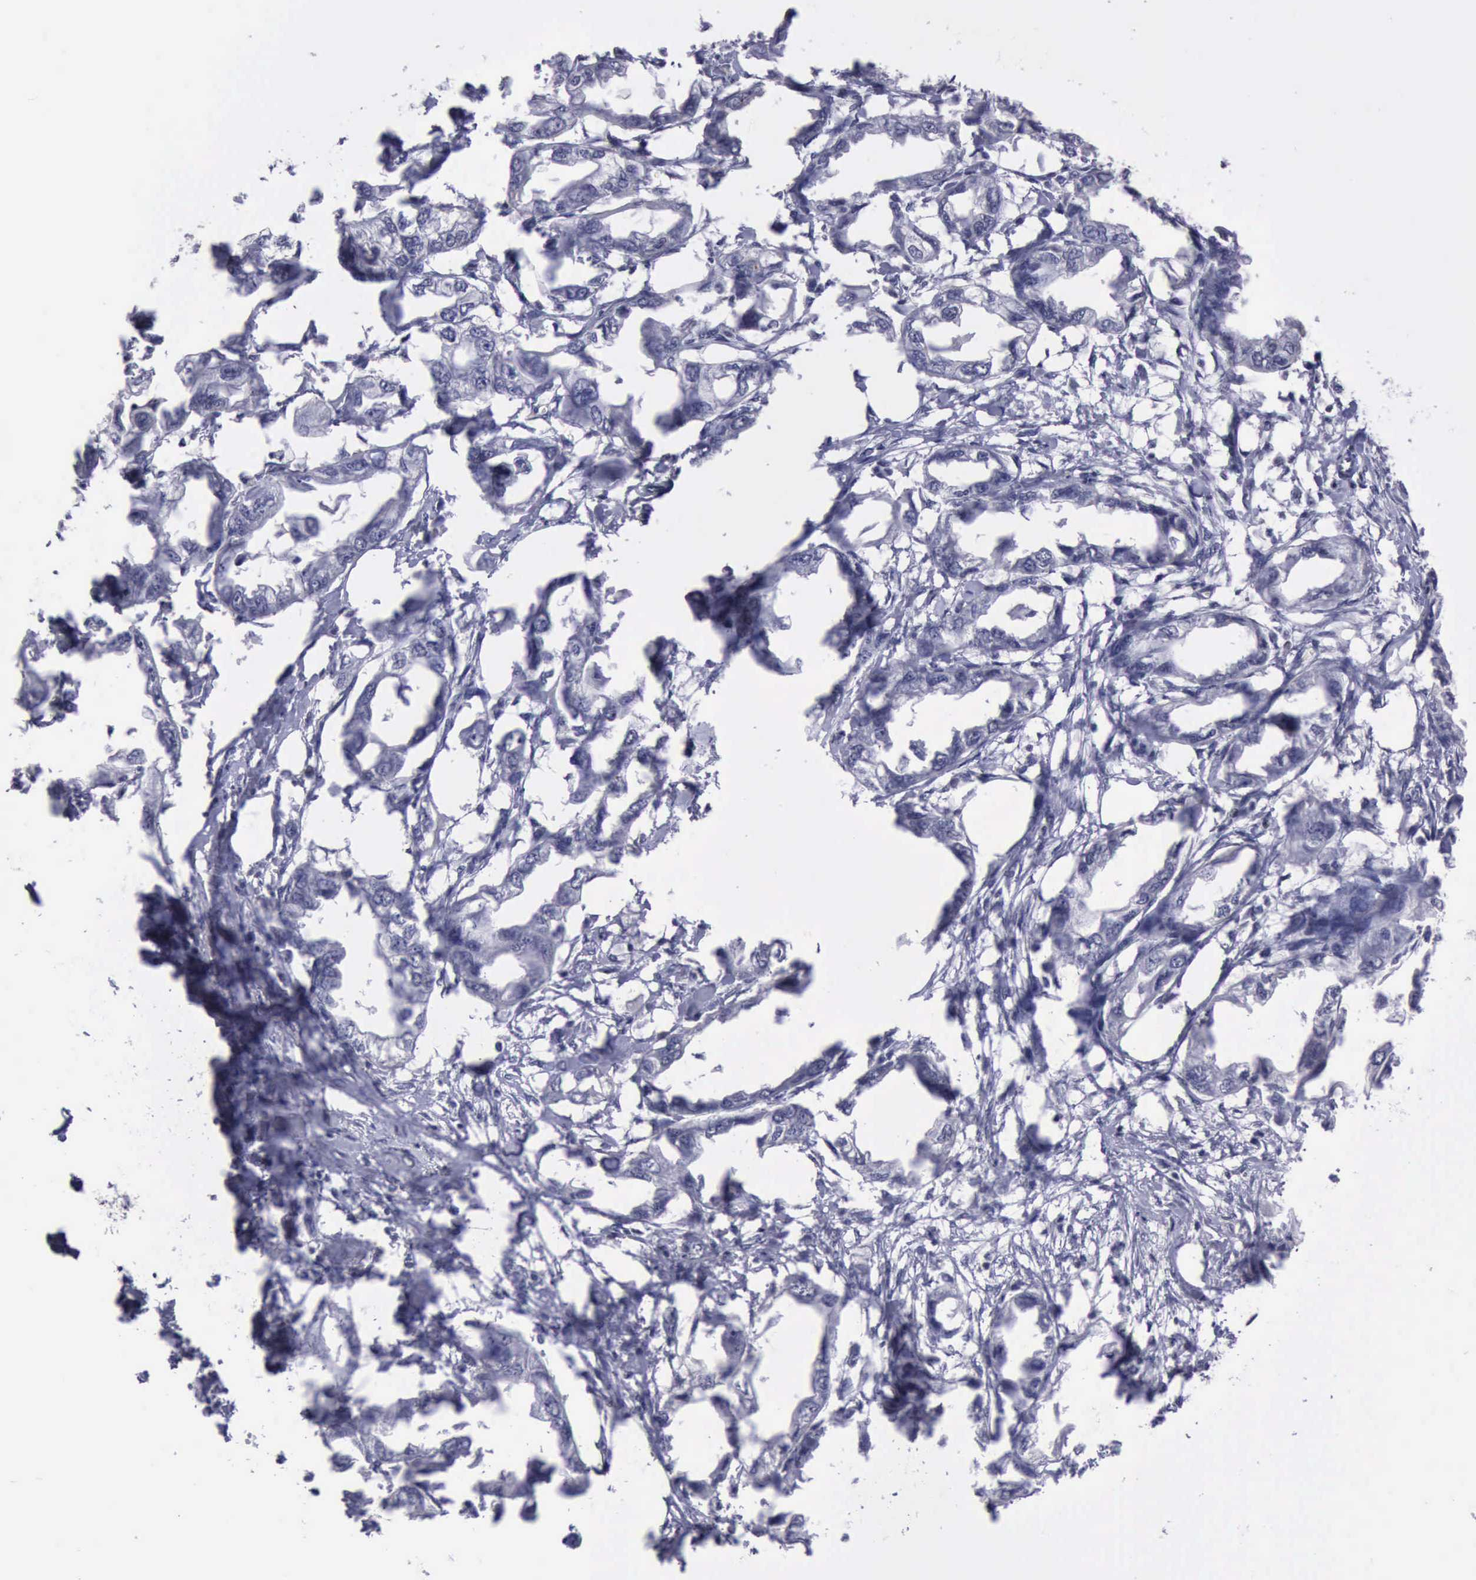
{"staining": {"intensity": "negative", "quantity": "none", "location": "none"}, "tissue": "endometrial cancer", "cell_type": "Tumor cells", "image_type": "cancer", "snomed": [{"axis": "morphology", "description": "Adenocarcinoma, NOS"}, {"axis": "topography", "description": "Endometrium"}], "caption": "Immunohistochemistry (IHC) of human endometrial cancer (adenocarcinoma) reveals no staining in tumor cells. Brightfield microscopy of immunohistochemistry stained with DAB (brown) and hematoxylin (blue), captured at high magnification.", "gene": "YY1", "patient": {"sex": "female", "age": 67}}